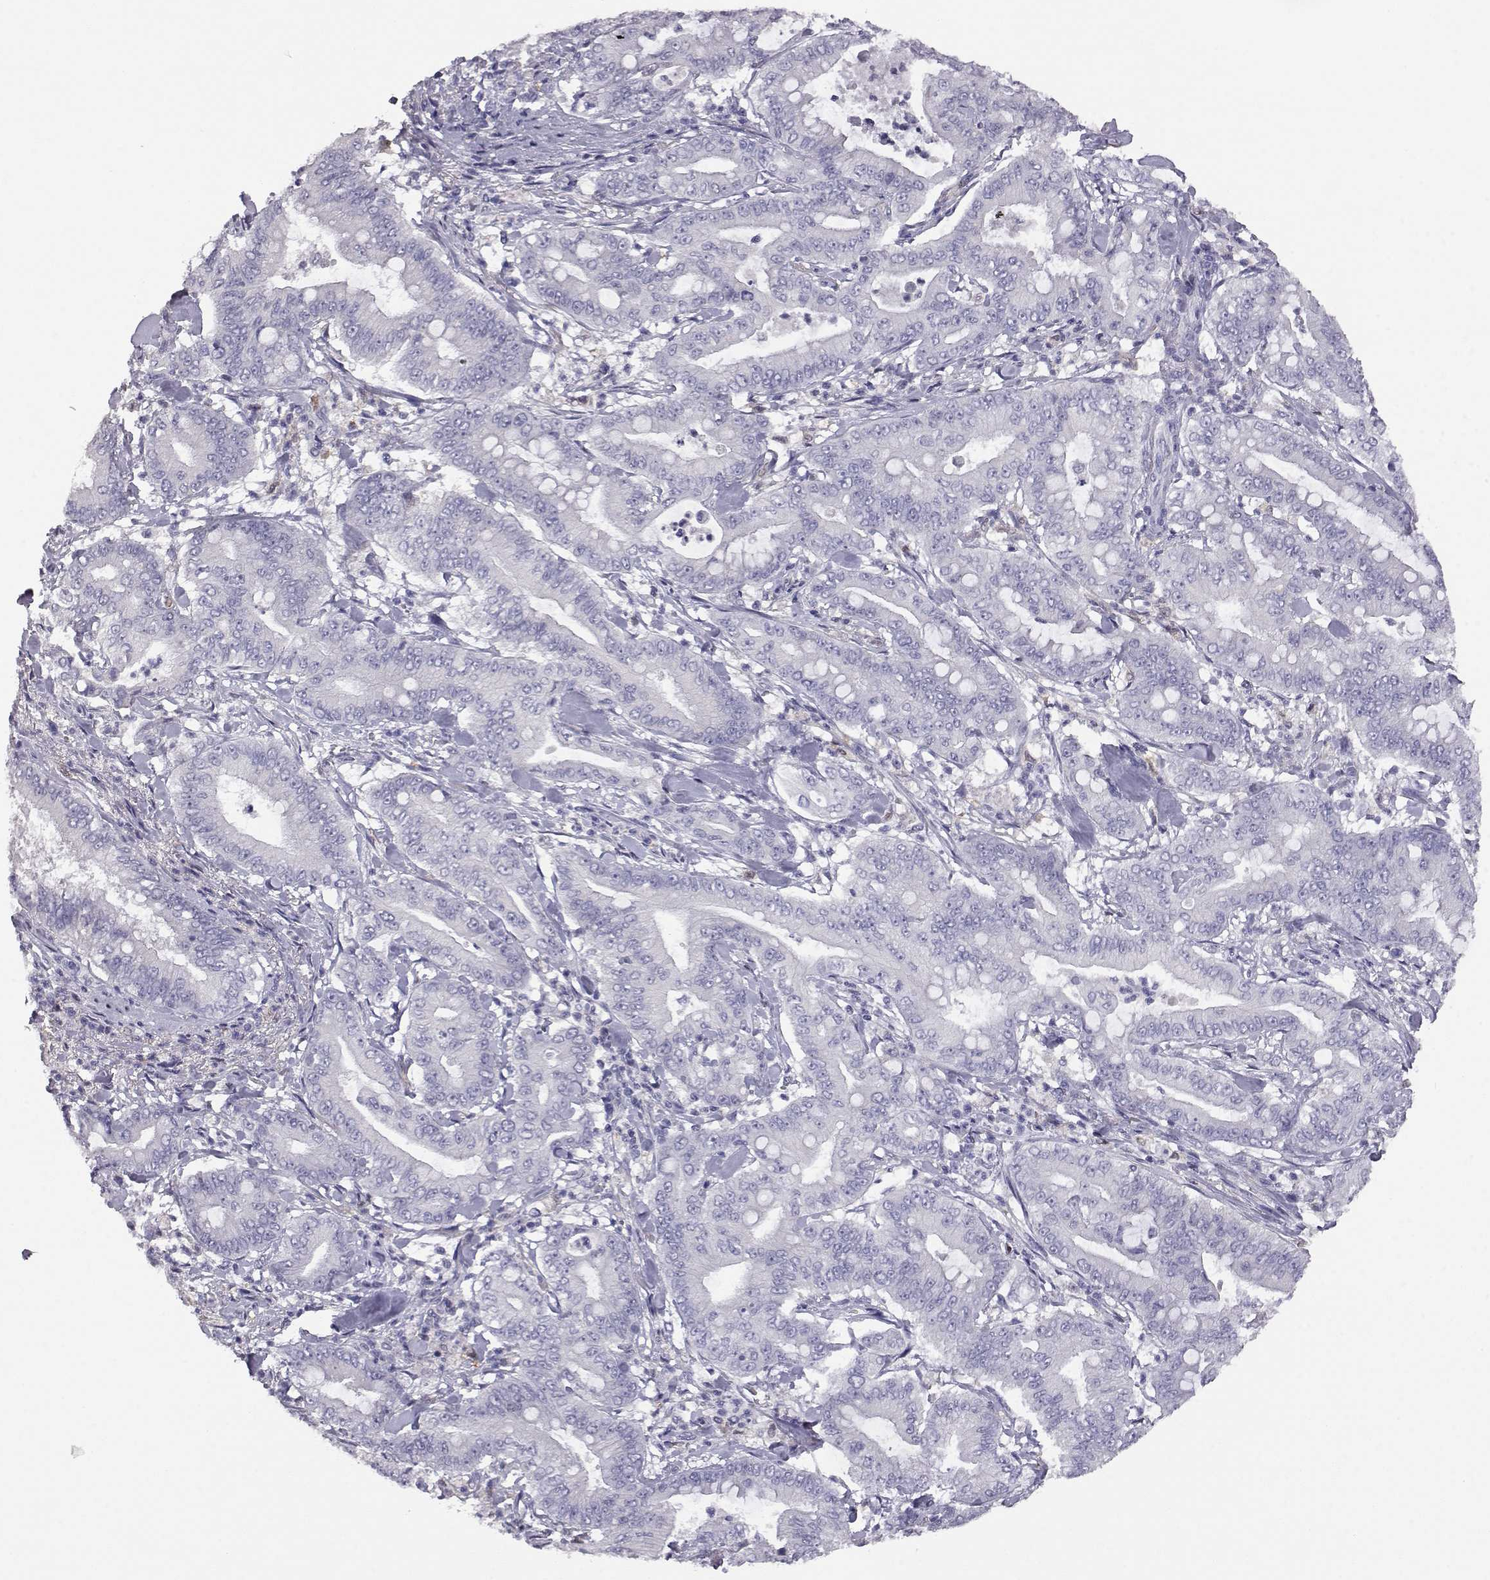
{"staining": {"intensity": "negative", "quantity": "none", "location": "none"}, "tissue": "pancreatic cancer", "cell_type": "Tumor cells", "image_type": "cancer", "snomed": [{"axis": "morphology", "description": "Adenocarcinoma, NOS"}, {"axis": "topography", "description": "Pancreas"}], "caption": "Tumor cells are negative for protein expression in human pancreatic adenocarcinoma.", "gene": "AKR1B1", "patient": {"sex": "male", "age": 71}}